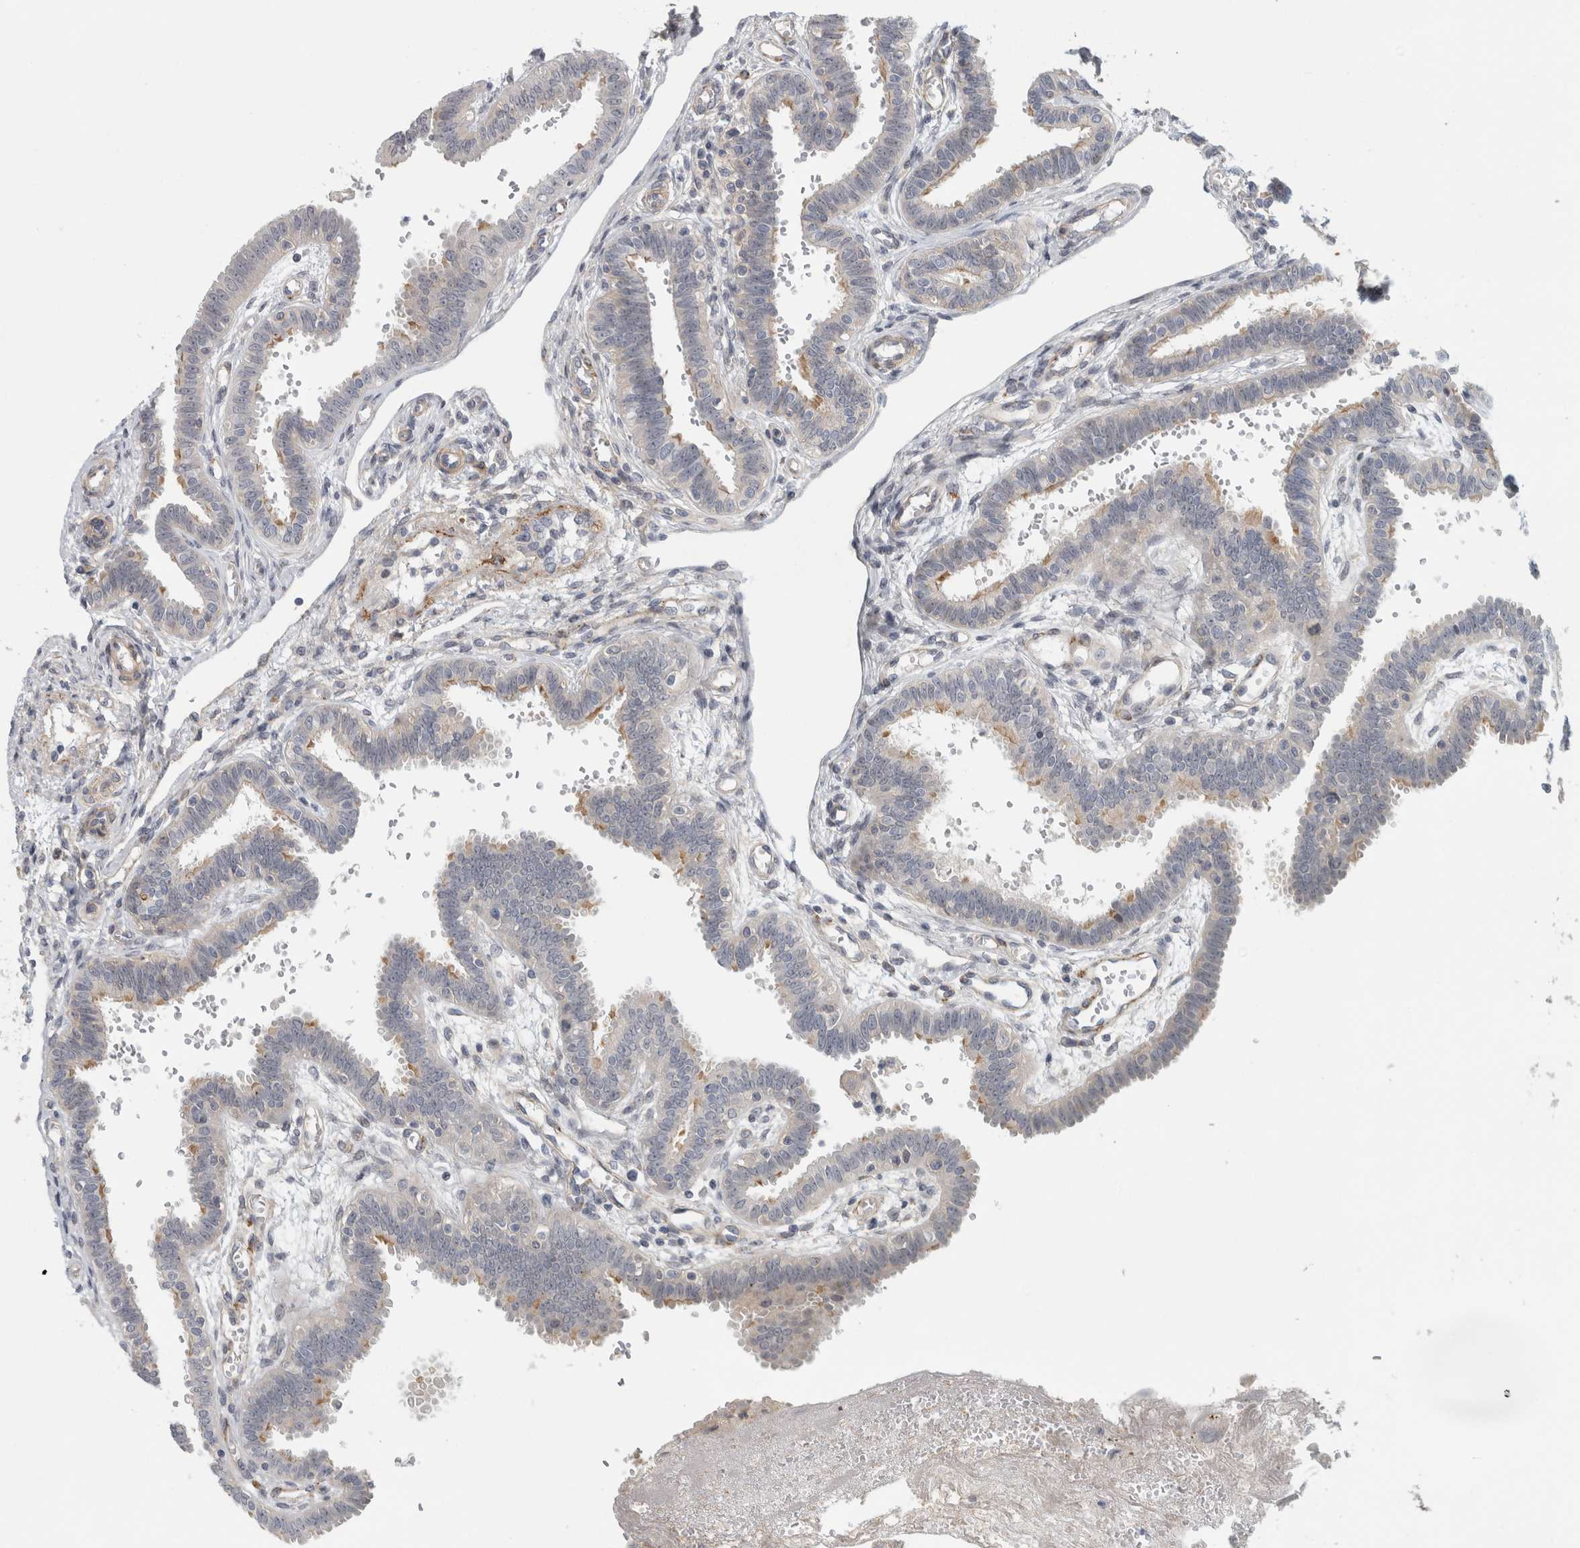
{"staining": {"intensity": "weak", "quantity": "25%-75%", "location": "cytoplasmic/membranous"}, "tissue": "fallopian tube", "cell_type": "Glandular cells", "image_type": "normal", "snomed": [{"axis": "morphology", "description": "Normal tissue, NOS"}, {"axis": "topography", "description": "Fallopian tube"}], "caption": "Protein expression by IHC shows weak cytoplasmic/membranous staining in approximately 25%-75% of glandular cells in normal fallopian tube.", "gene": "ZNF804B", "patient": {"sex": "female", "age": 32}}